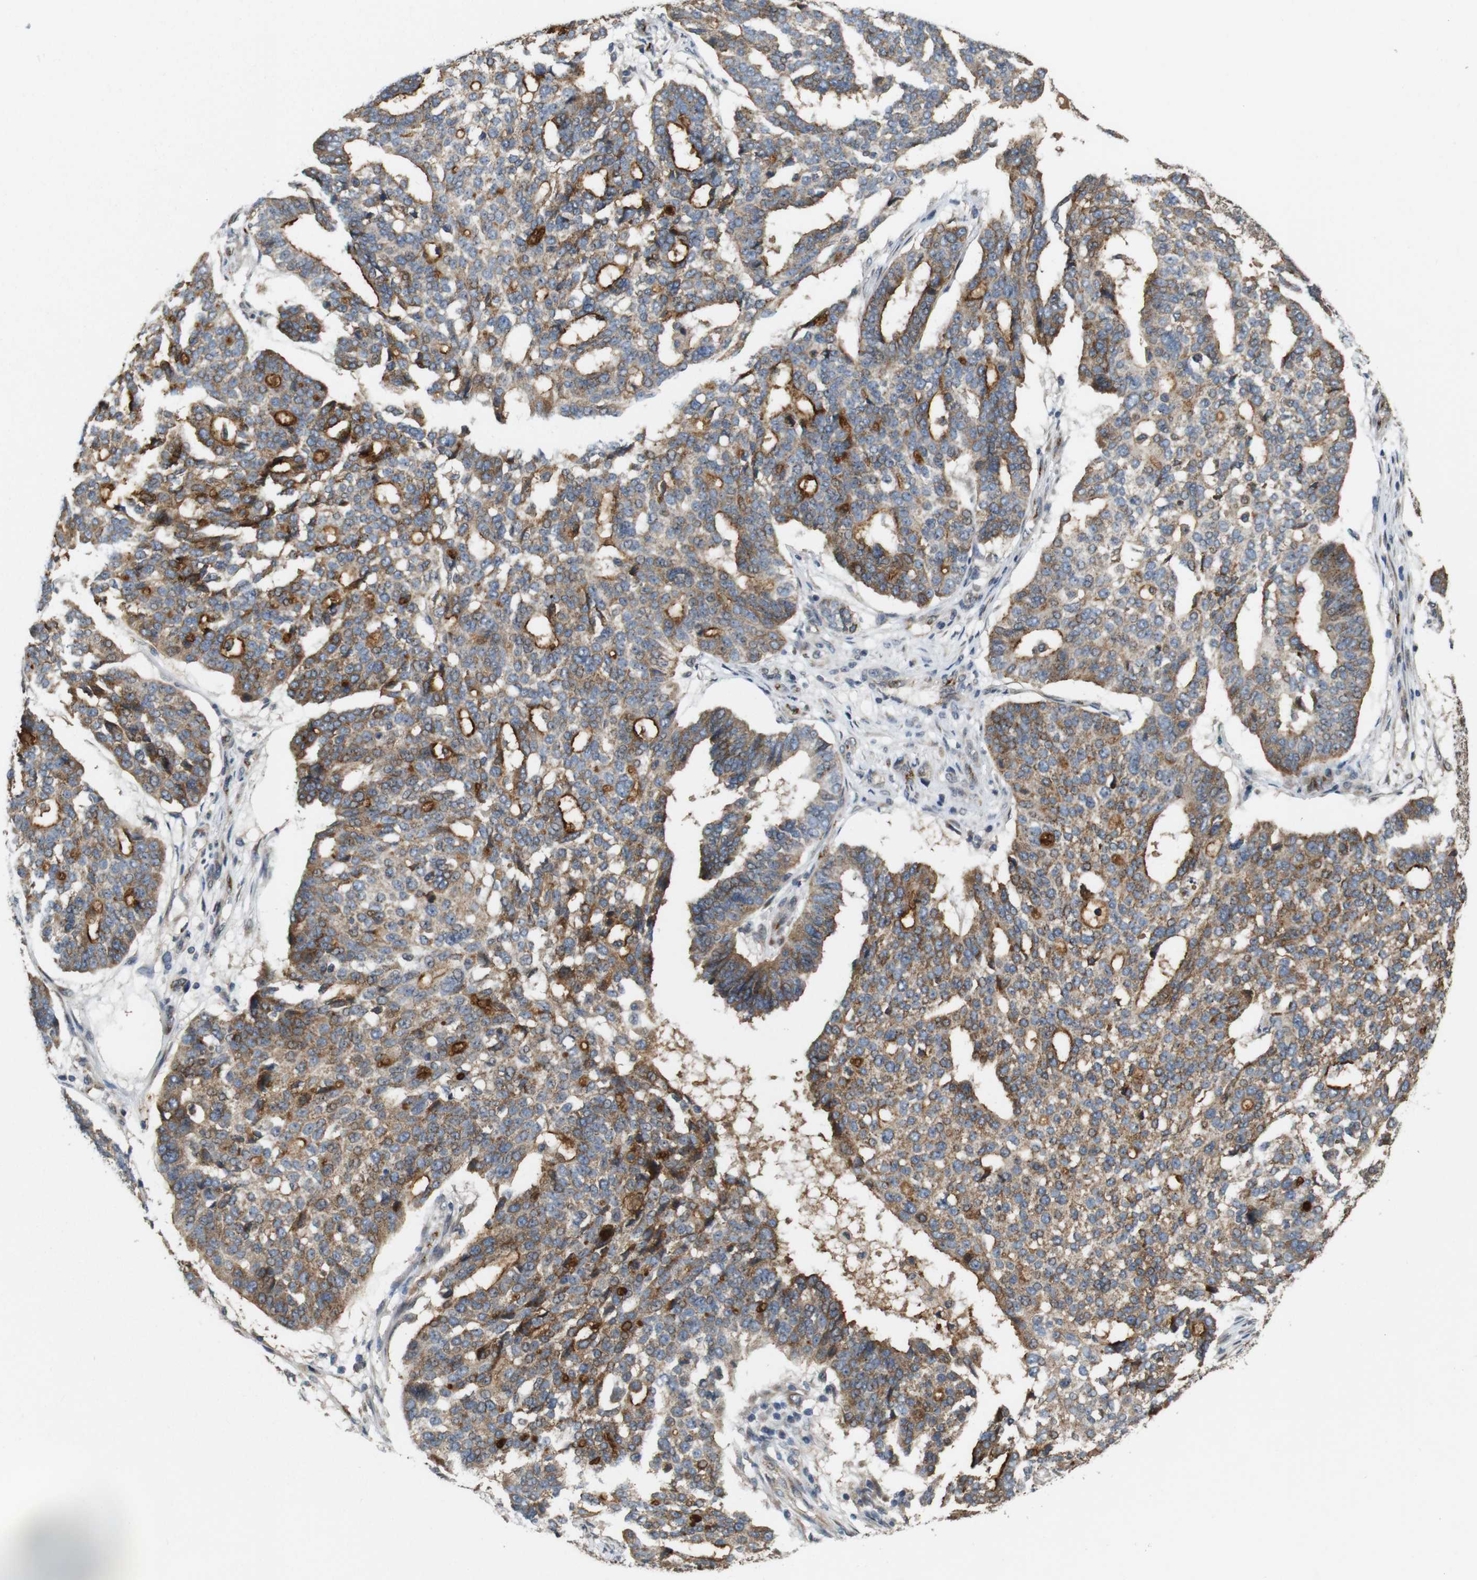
{"staining": {"intensity": "moderate", "quantity": ">75%", "location": "cytoplasmic/membranous"}, "tissue": "ovarian cancer", "cell_type": "Tumor cells", "image_type": "cancer", "snomed": [{"axis": "morphology", "description": "Cystadenocarcinoma, serous, NOS"}, {"axis": "topography", "description": "Ovary"}], "caption": "A micrograph of ovarian cancer (serous cystadenocarcinoma) stained for a protein exhibits moderate cytoplasmic/membranous brown staining in tumor cells. (DAB (3,3'-diaminobenzidine) IHC with brightfield microscopy, high magnification).", "gene": "EFCAB14", "patient": {"sex": "female", "age": 59}}